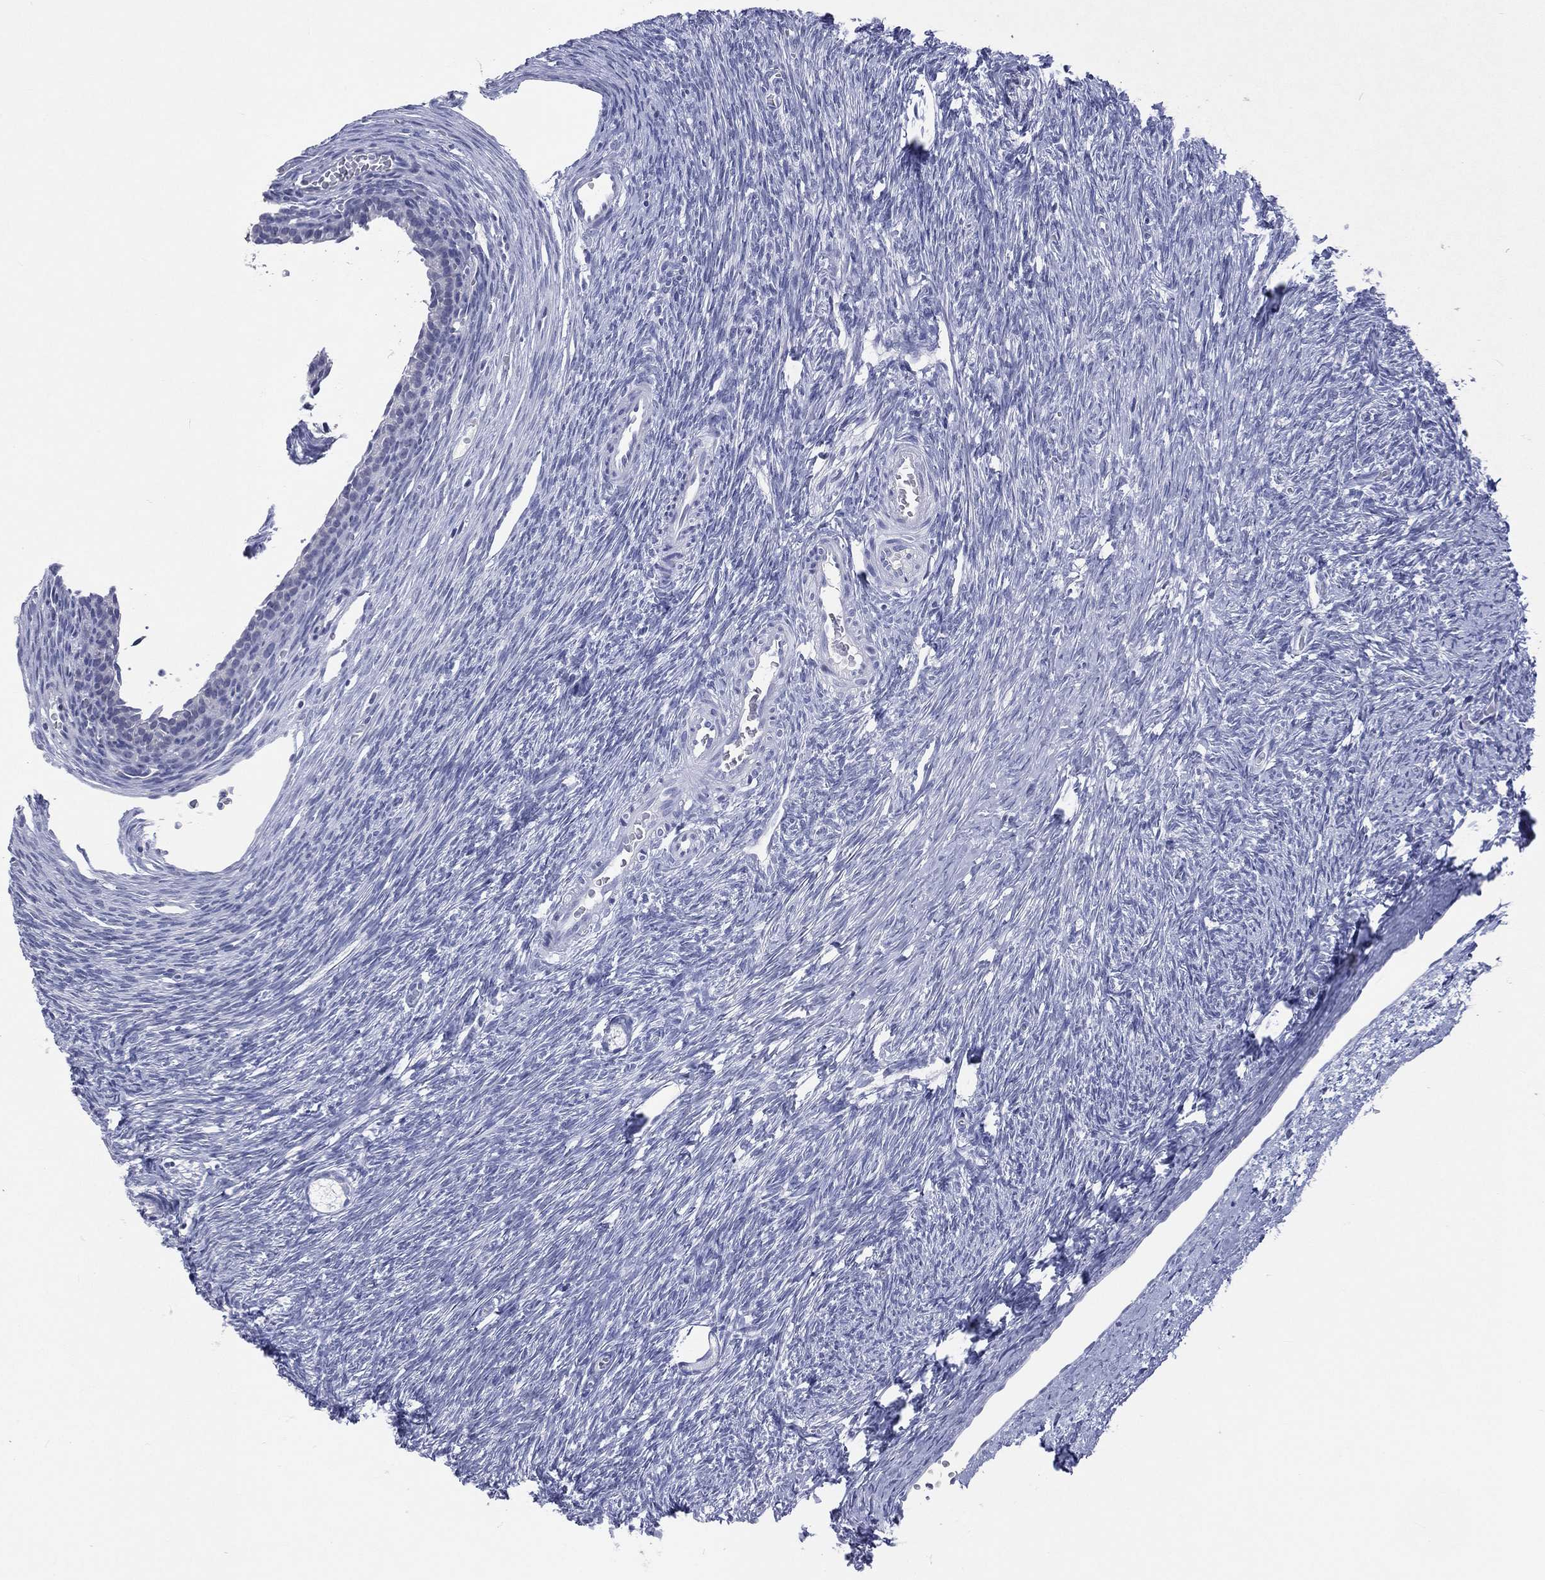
{"staining": {"intensity": "negative", "quantity": "none", "location": "none"}, "tissue": "ovary", "cell_type": "Follicle cells", "image_type": "normal", "snomed": [{"axis": "morphology", "description": "Normal tissue, NOS"}, {"axis": "topography", "description": "Ovary"}], "caption": "Immunohistochemical staining of normal ovary exhibits no significant staining in follicle cells. Nuclei are stained in blue.", "gene": "SSX1", "patient": {"sex": "female", "age": 27}}